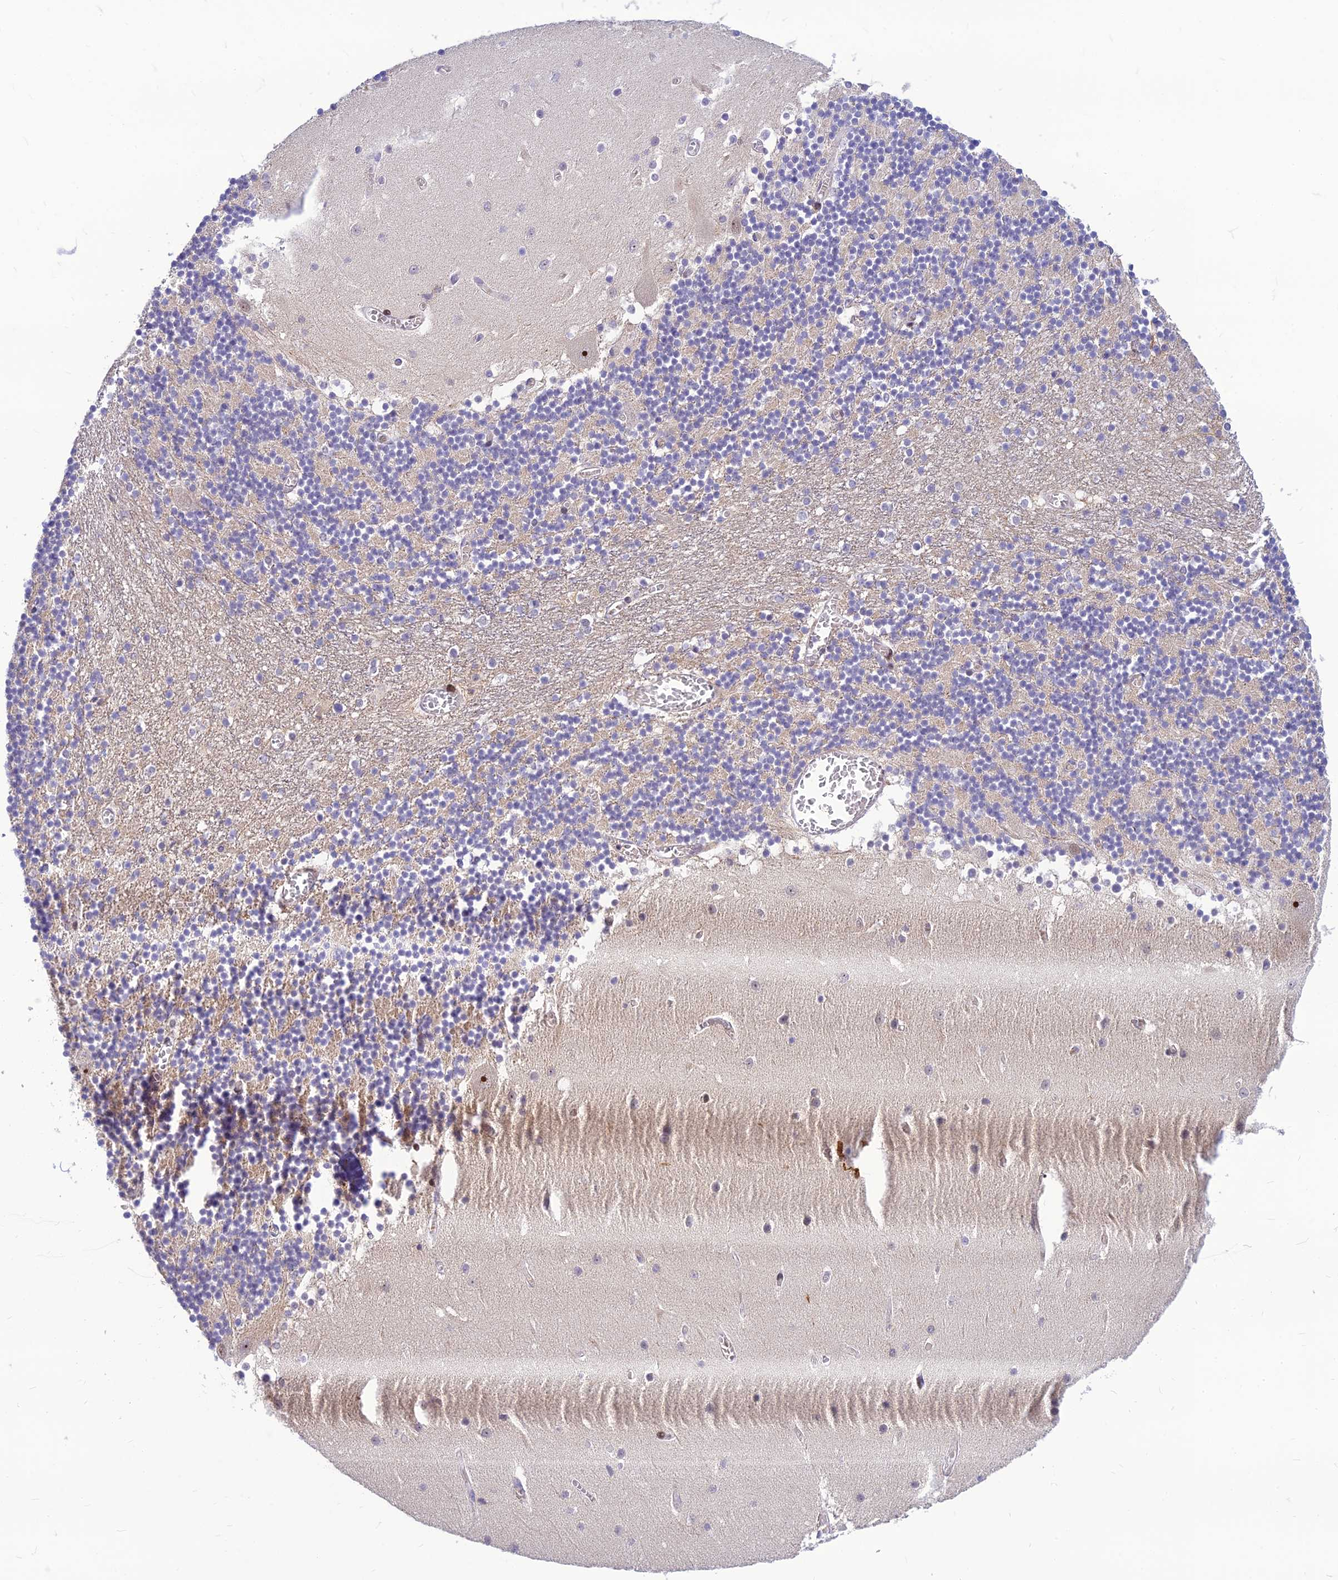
{"staining": {"intensity": "weak", "quantity": "<25%", "location": "cytoplasmic/membranous"}, "tissue": "cerebellum", "cell_type": "Cells in granular layer", "image_type": "normal", "snomed": [{"axis": "morphology", "description": "Normal tissue, NOS"}, {"axis": "topography", "description": "Cerebellum"}], "caption": "IHC photomicrograph of unremarkable cerebellum: human cerebellum stained with DAB (3,3'-diaminobenzidine) demonstrates no significant protein positivity in cells in granular layer. (DAB (3,3'-diaminobenzidine) IHC, high magnification).", "gene": "ASPDH", "patient": {"sex": "female", "age": 28}}